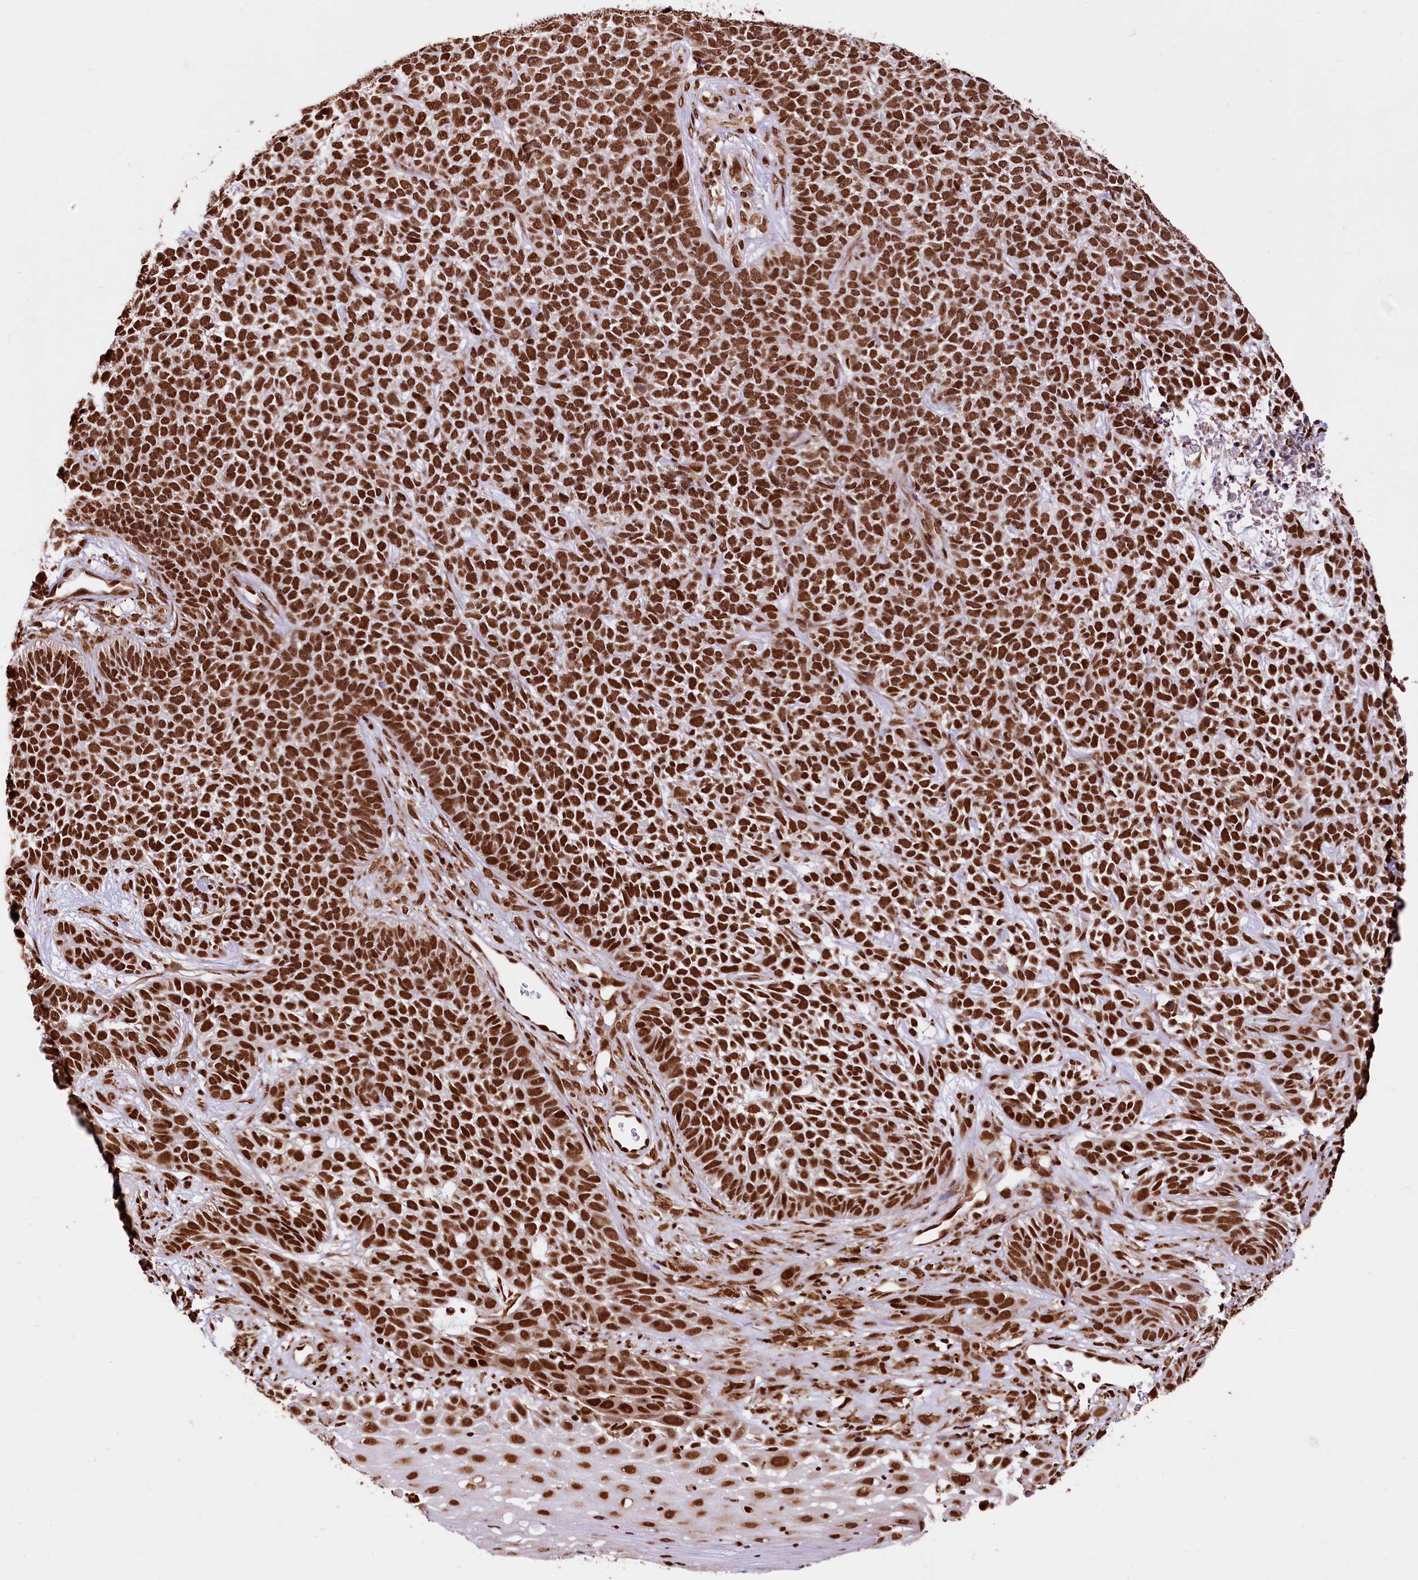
{"staining": {"intensity": "strong", "quantity": ">75%", "location": "nuclear"}, "tissue": "skin cancer", "cell_type": "Tumor cells", "image_type": "cancer", "snomed": [{"axis": "morphology", "description": "Basal cell carcinoma"}, {"axis": "topography", "description": "Skin"}], "caption": "Tumor cells display strong nuclear expression in about >75% of cells in skin basal cell carcinoma.", "gene": "PDS5B", "patient": {"sex": "female", "age": 84}}